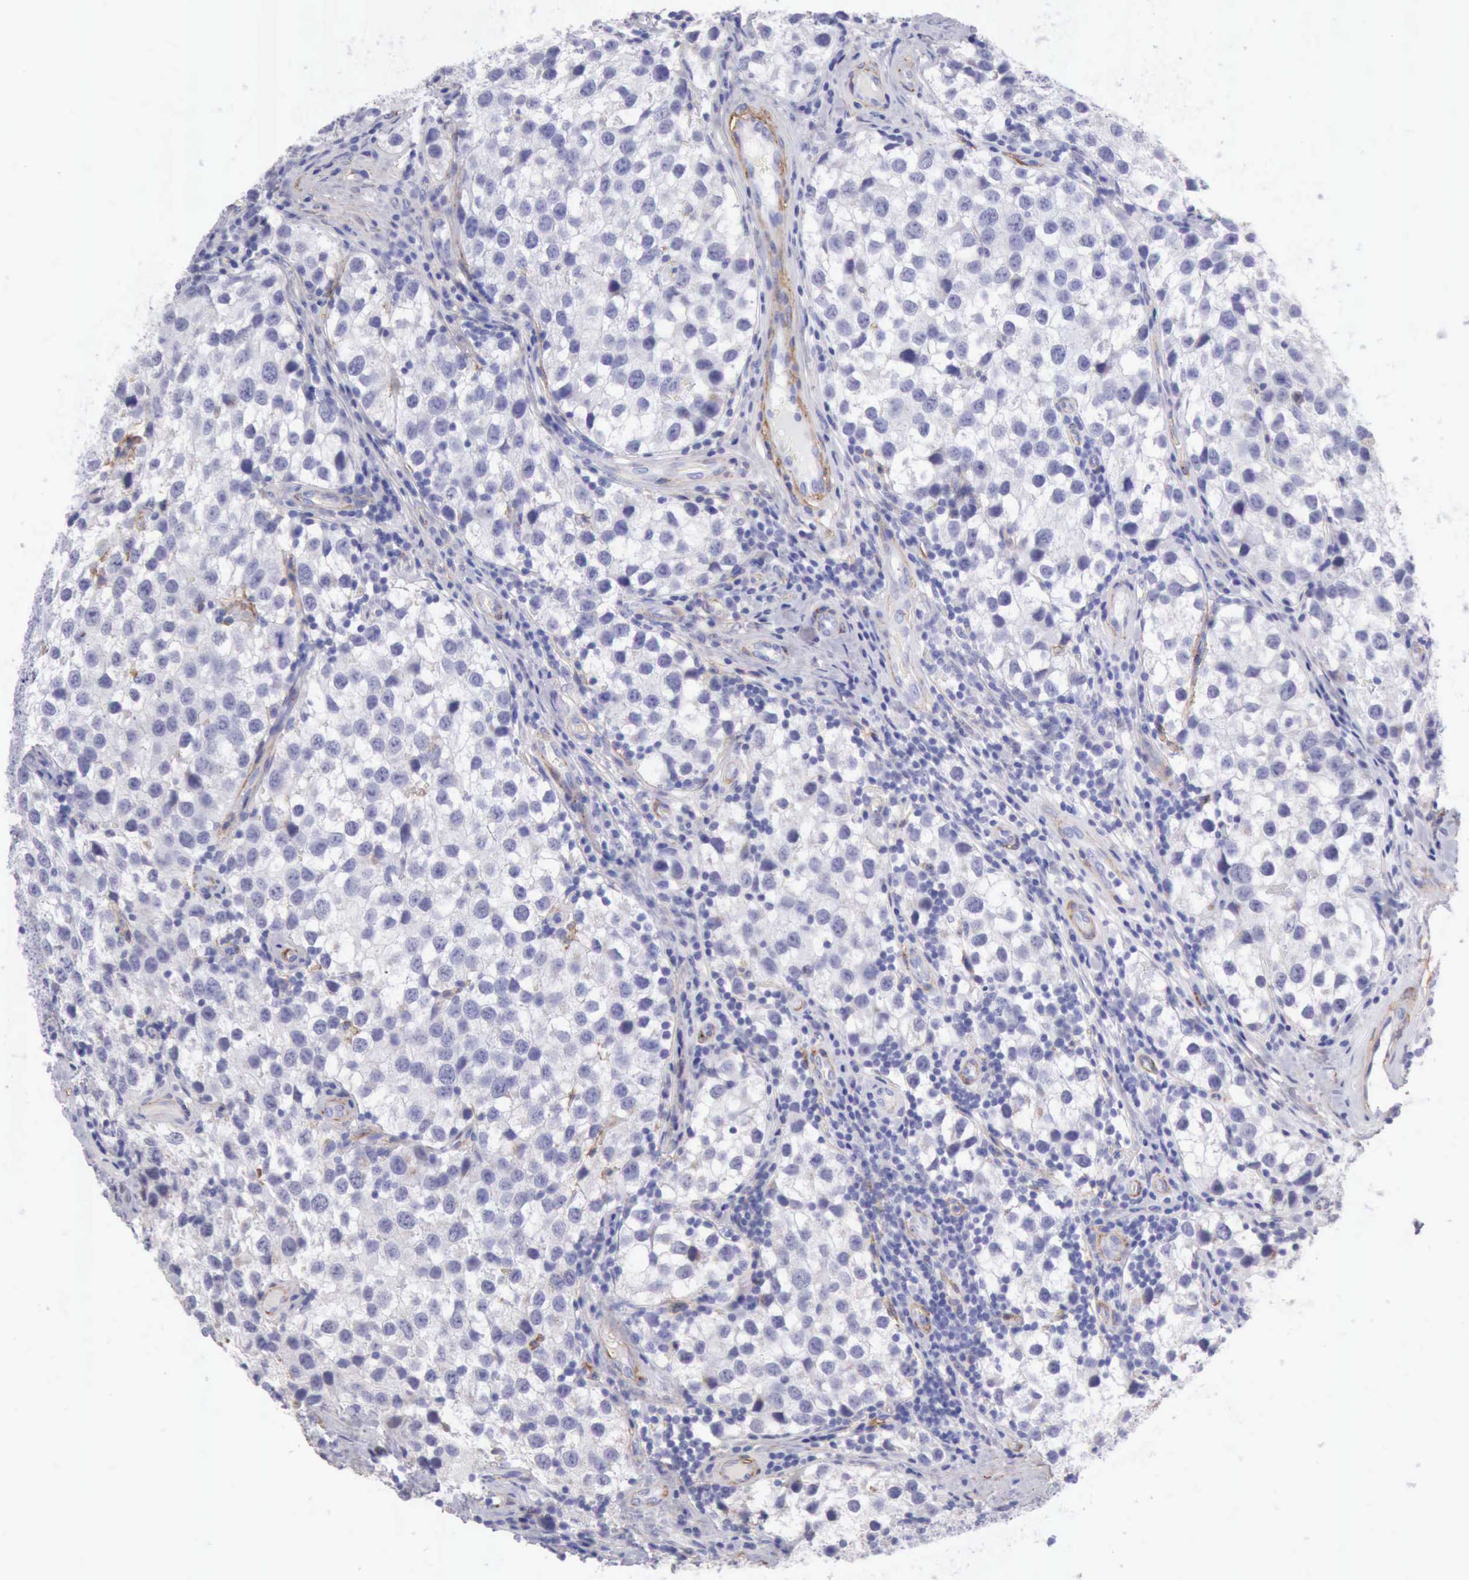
{"staining": {"intensity": "negative", "quantity": "none", "location": "none"}, "tissue": "testis cancer", "cell_type": "Tumor cells", "image_type": "cancer", "snomed": [{"axis": "morphology", "description": "Seminoma, NOS"}, {"axis": "topography", "description": "Testis"}], "caption": "High magnification brightfield microscopy of seminoma (testis) stained with DAB (brown) and counterstained with hematoxylin (blue): tumor cells show no significant positivity.", "gene": "AOC3", "patient": {"sex": "male", "age": 39}}